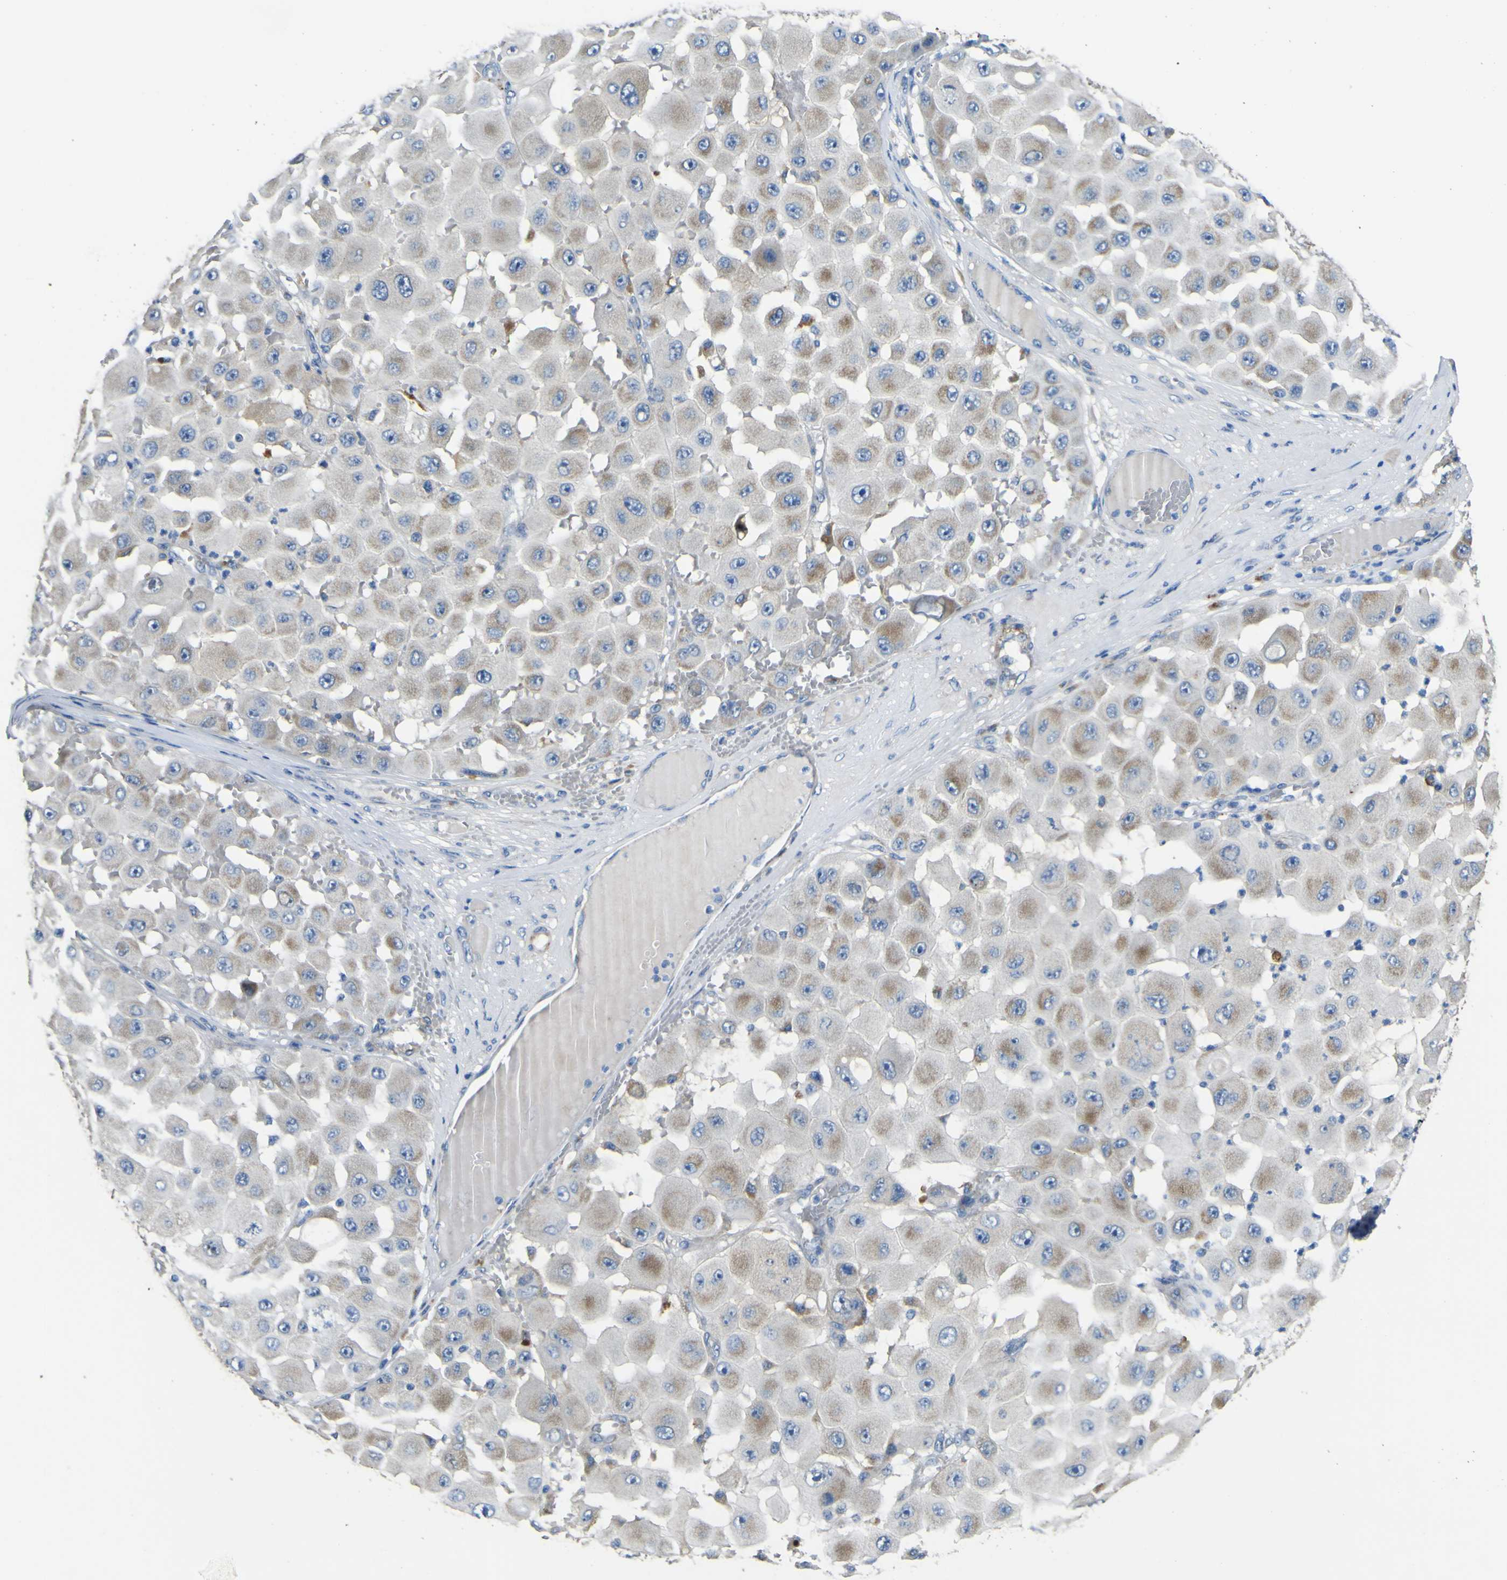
{"staining": {"intensity": "moderate", "quantity": "25%-75%", "location": "cytoplasmic/membranous"}, "tissue": "melanoma", "cell_type": "Tumor cells", "image_type": "cancer", "snomed": [{"axis": "morphology", "description": "Malignant melanoma, NOS"}, {"axis": "topography", "description": "Skin"}], "caption": "Protein expression by IHC shows moderate cytoplasmic/membranous expression in approximately 25%-75% of tumor cells in malignant melanoma.", "gene": "ALDH18A1", "patient": {"sex": "female", "age": 81}}